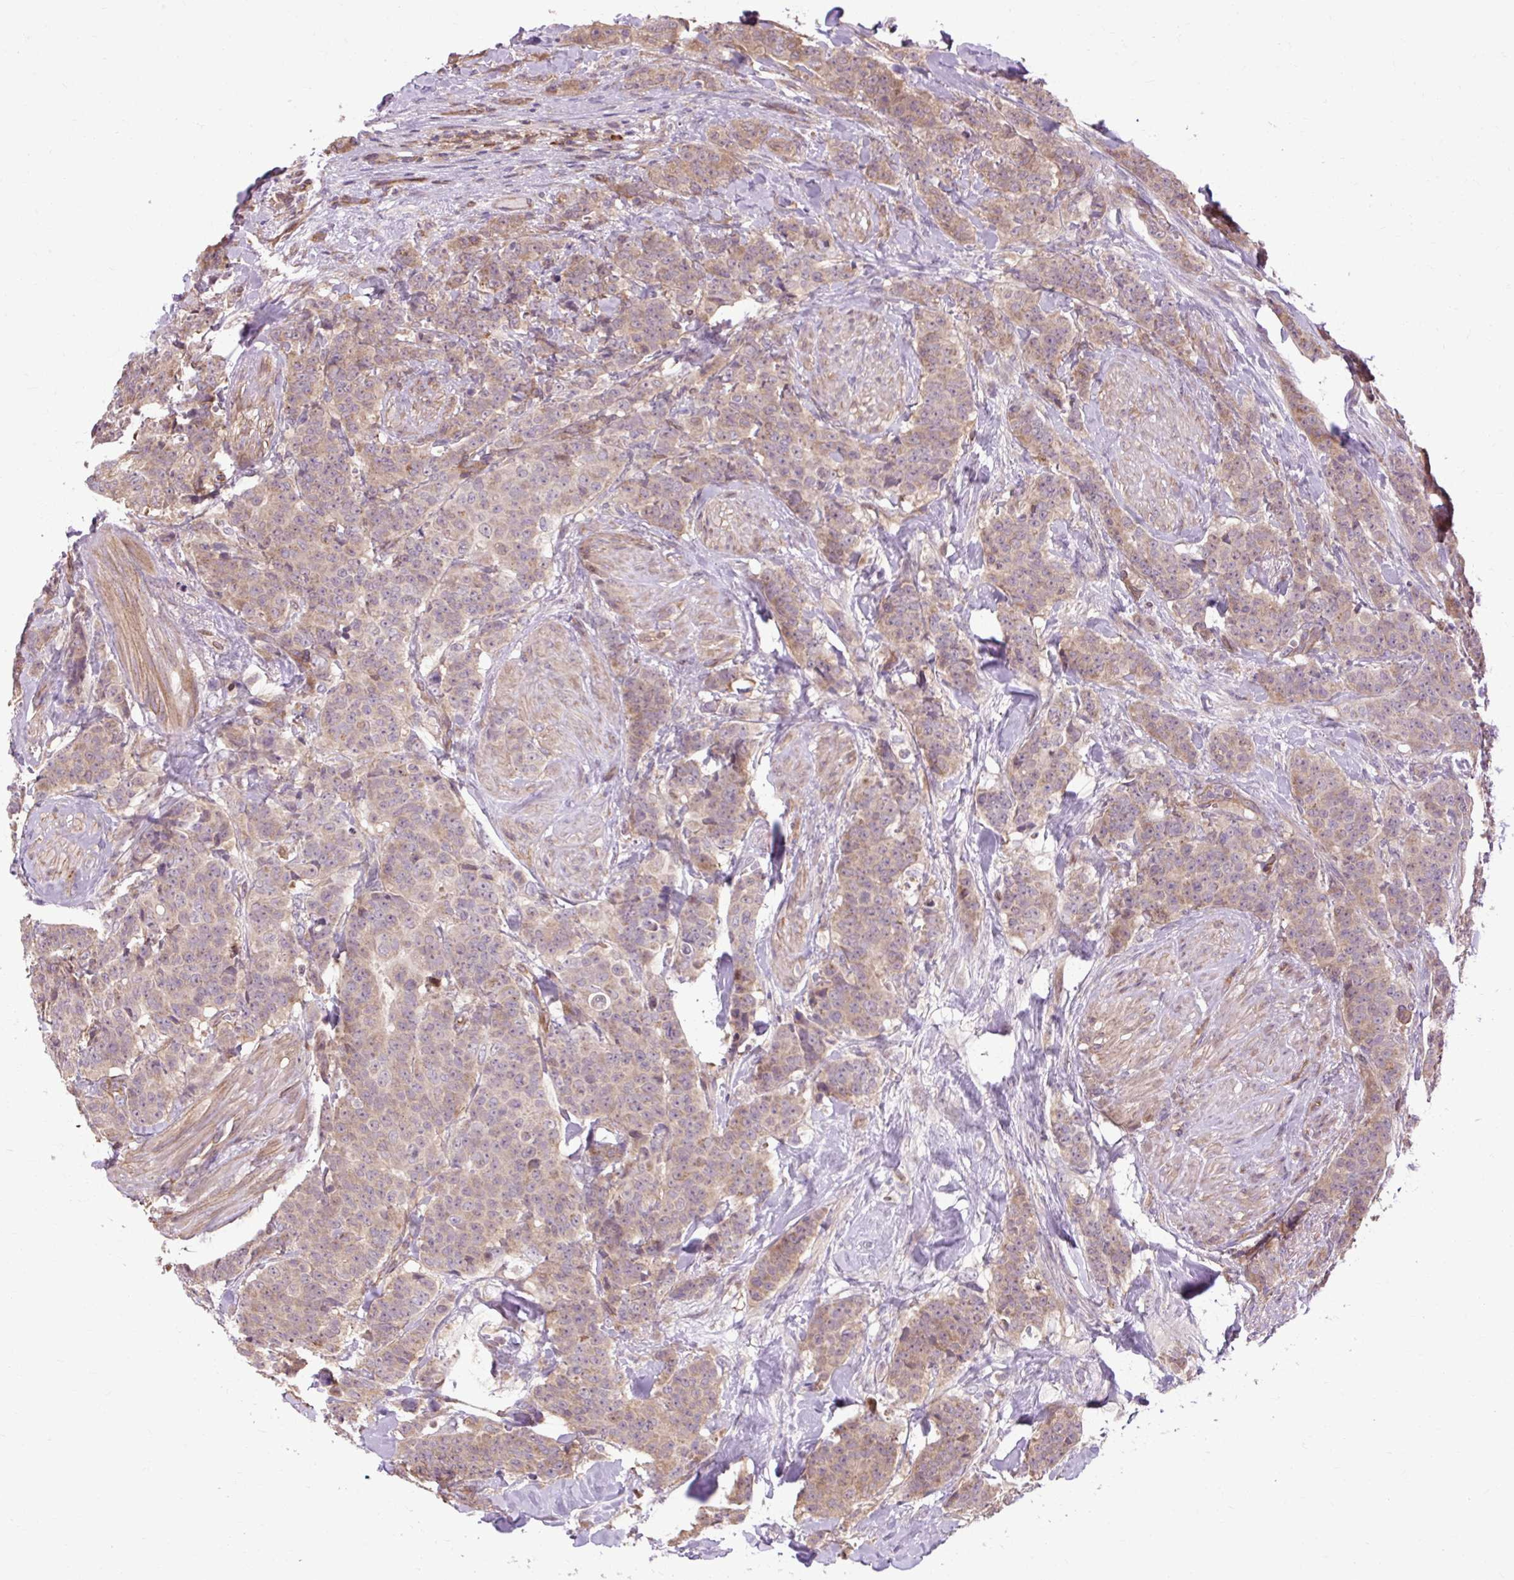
{"staining": {"intensity": "weak", "quantity": ">75%", "location": "cytoplasmic/membranous"}, "tissue": "breast cancer", "cell_type": "Tumor cells", "image_type": "cancer", "snomed": [{"axis": "morphology", "description": "Duct carcinoma"}, {"axis": "topography", "description": "Breast"}], "caption": "Protein analysis of breast intraductal carcinoma tissue reveals weak cytoplasmic/membranous positivity in approximately >75% of tumor cells.", "gene": "FLRT1", "patient": {"sex": "female", "age": 40}}